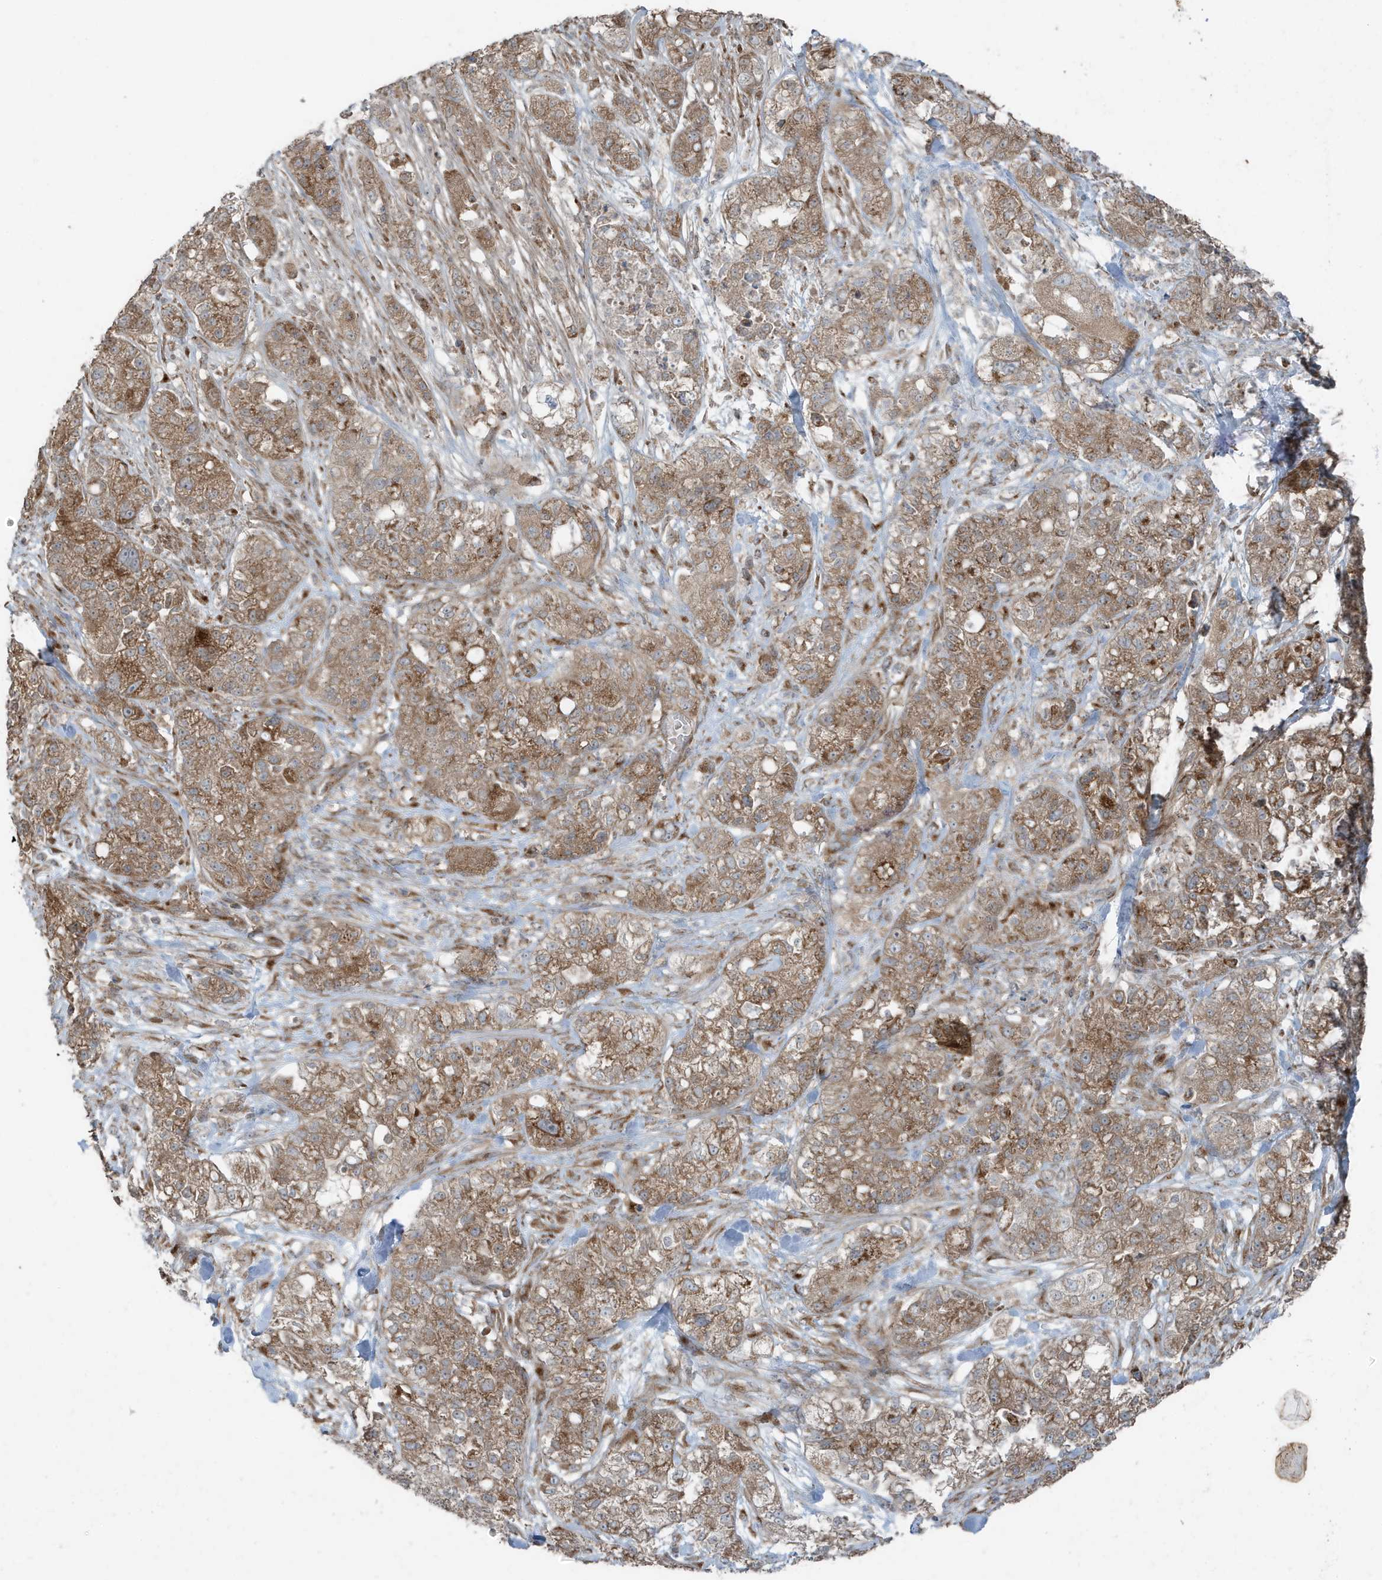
{"staining": {"intensity": "moderate", "quantity": ">75%", "location": "cytoplasmic/membranous"}, "tissue": "pancreatic cancer", "cell_type": "Tumor cells", "image_type": "cancer", "snomed": [{"axis": "morphology", "description": "Adenocarcinoma, NOS"}, {"axis": "topography", "description": "Pancreas"}], "caption": "Immunohistochemistry staining of pancreatic cancer (adenocarcinoma), which exhibits medium levels of moderate cytoplasmic/membranous expression in about >75% of tumor cells indicating moderate cytoplasmic/membranous protein staining. The staining was performed using DAB (3,3'-diaminobenzidine) (brown) for protein detection and nuclei were counterstained in hematoxylin (blue).", "gene": "GOLGA4", "patient": {"sex": "female", "age": 78}}